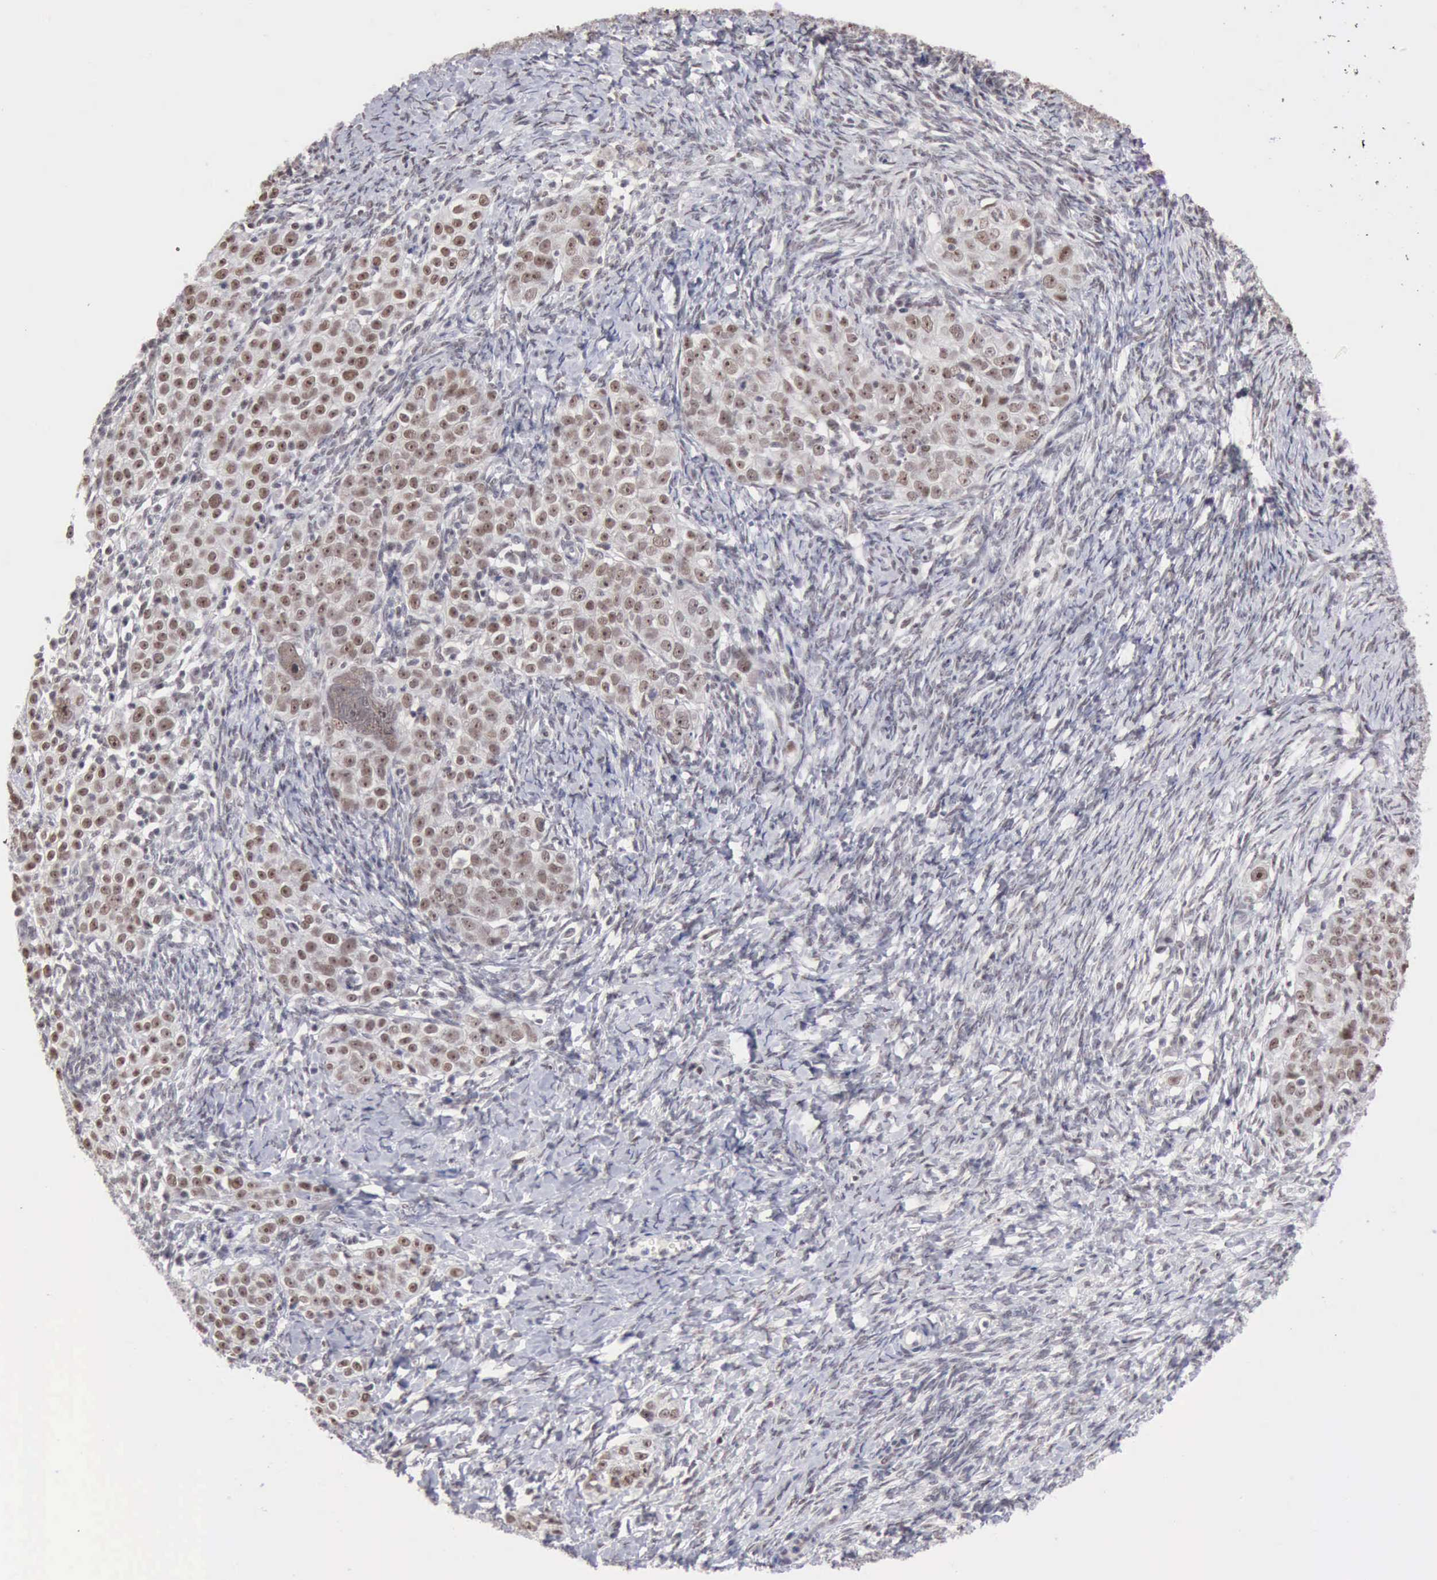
{"staining": {"intensity": "moderate", "quantity": ">75%", "location": "nuclear"}, "tissue": "ovarian cancer", "cell_type": "Tumor cells", "image_type": "cancer", "snomed": [{"axis": "morphology", "description": "Normal tissue, NOS"}, {"axis": "morphology", "description": "Cystadenocarcinoma, serous, NOS"}, {"axis": "topography", "description": "Ovary"}], "caption": "Immunohistochemistry of human ovarian serous cystadenocarcinoma demonstrates medium levels of moderate nuclear positivity in approximately >75% of tumor cells.", "gene": "TAF1", "patient": {"sex": "female", "age": 62}}